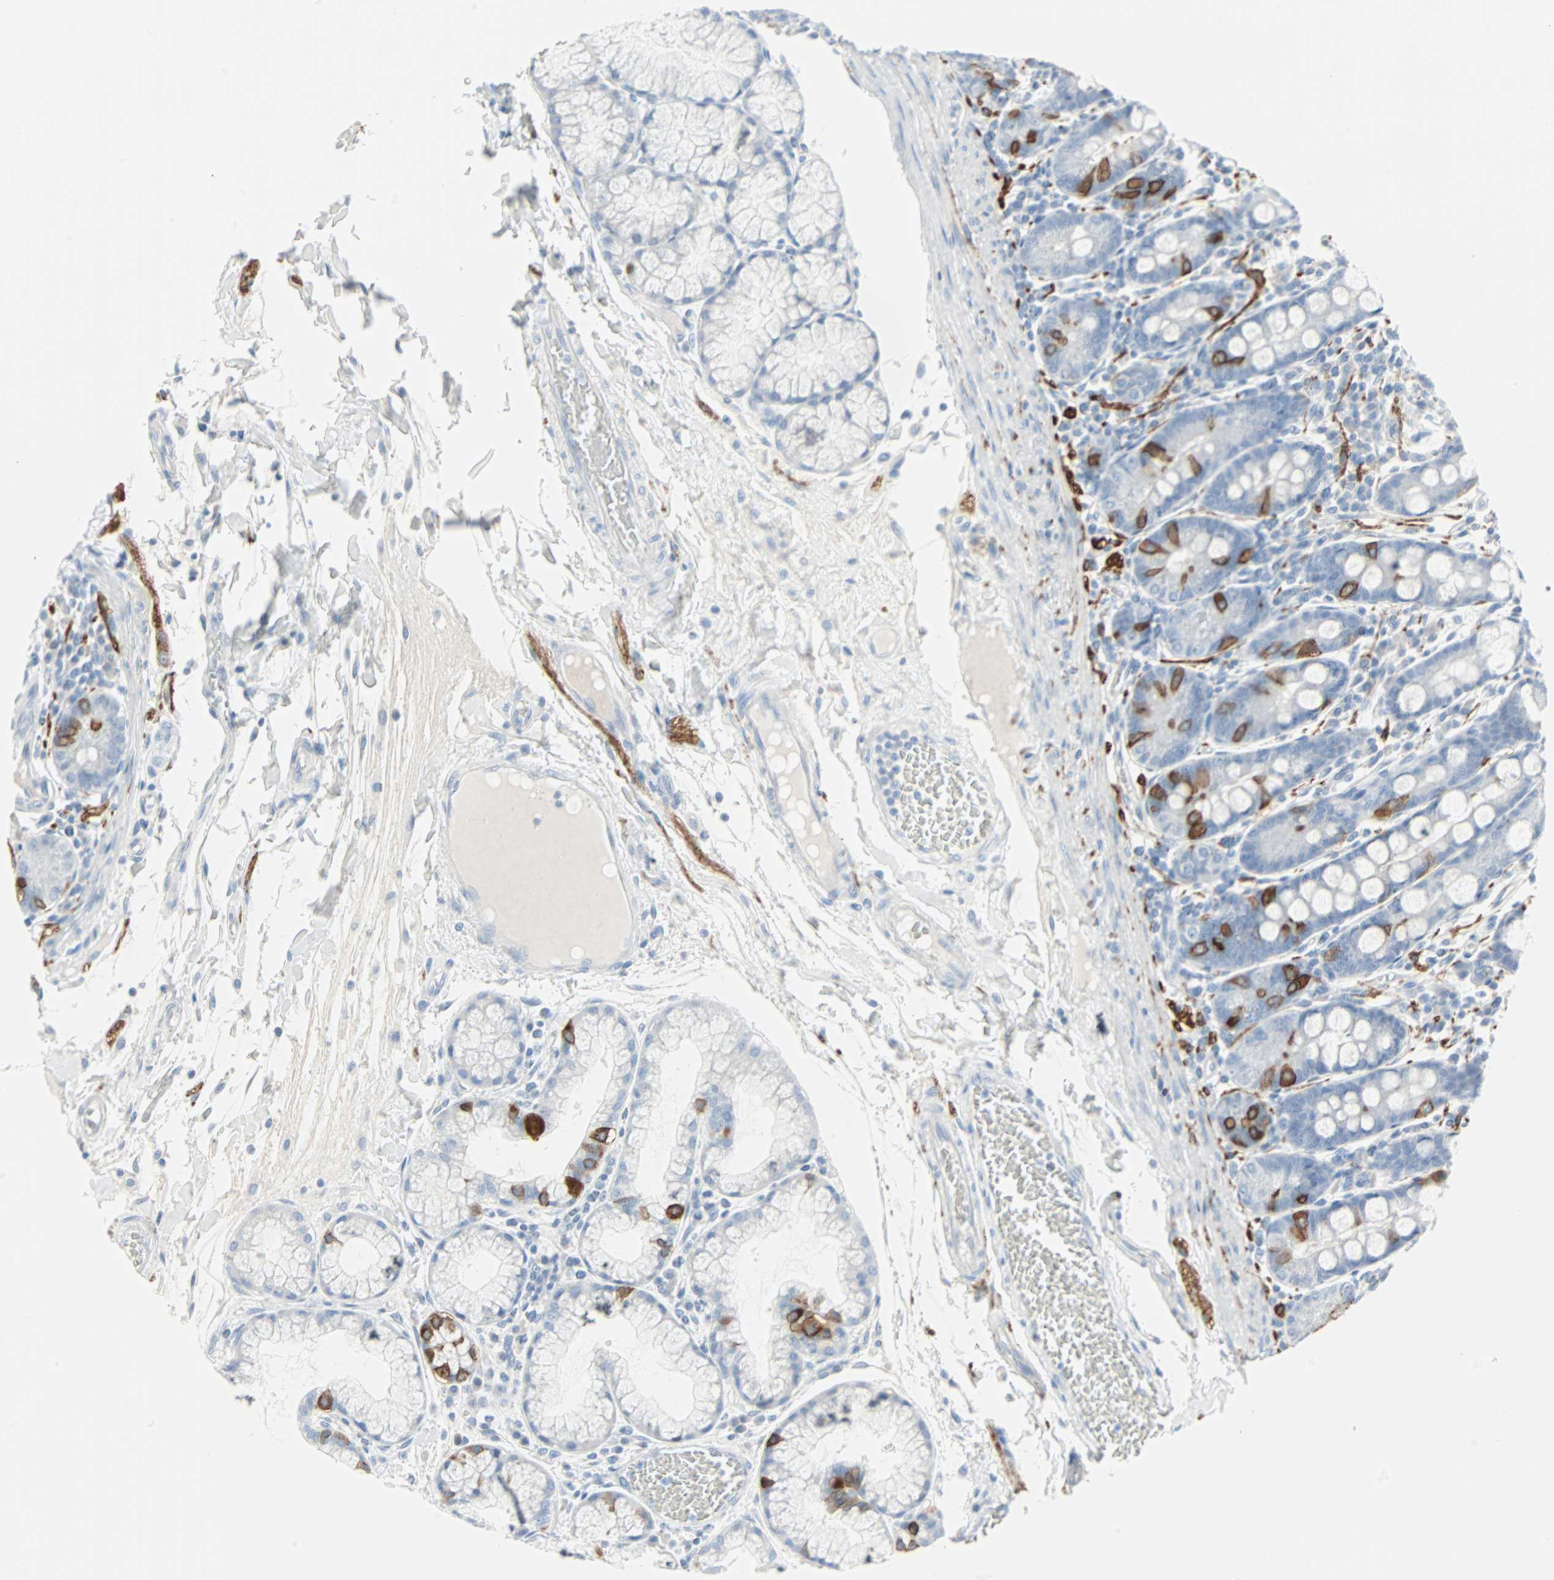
{"staining": {"intensity": "strong", "quantity": "<25%", "location": "cytoplasmic/membranous"}, "tissue": "duodenum", "cell_type": "Glandular cells", "image_type": "normal", "snomed": [{"axis": "morphology", "description": "Normal tissue, NOS"}, {"axis": "topography", "description": "Duodenum"}], "caption": "Immunohistochemical staining of normal human duodenum exhibits strong cytoplasmic/membranous protein expression in approximately <25% of glandular cells. The protein is shown in brown color, while the nuclei are stained blue.", "gene": "STX1A", "patient": {"sex": "male", "age": 50}}